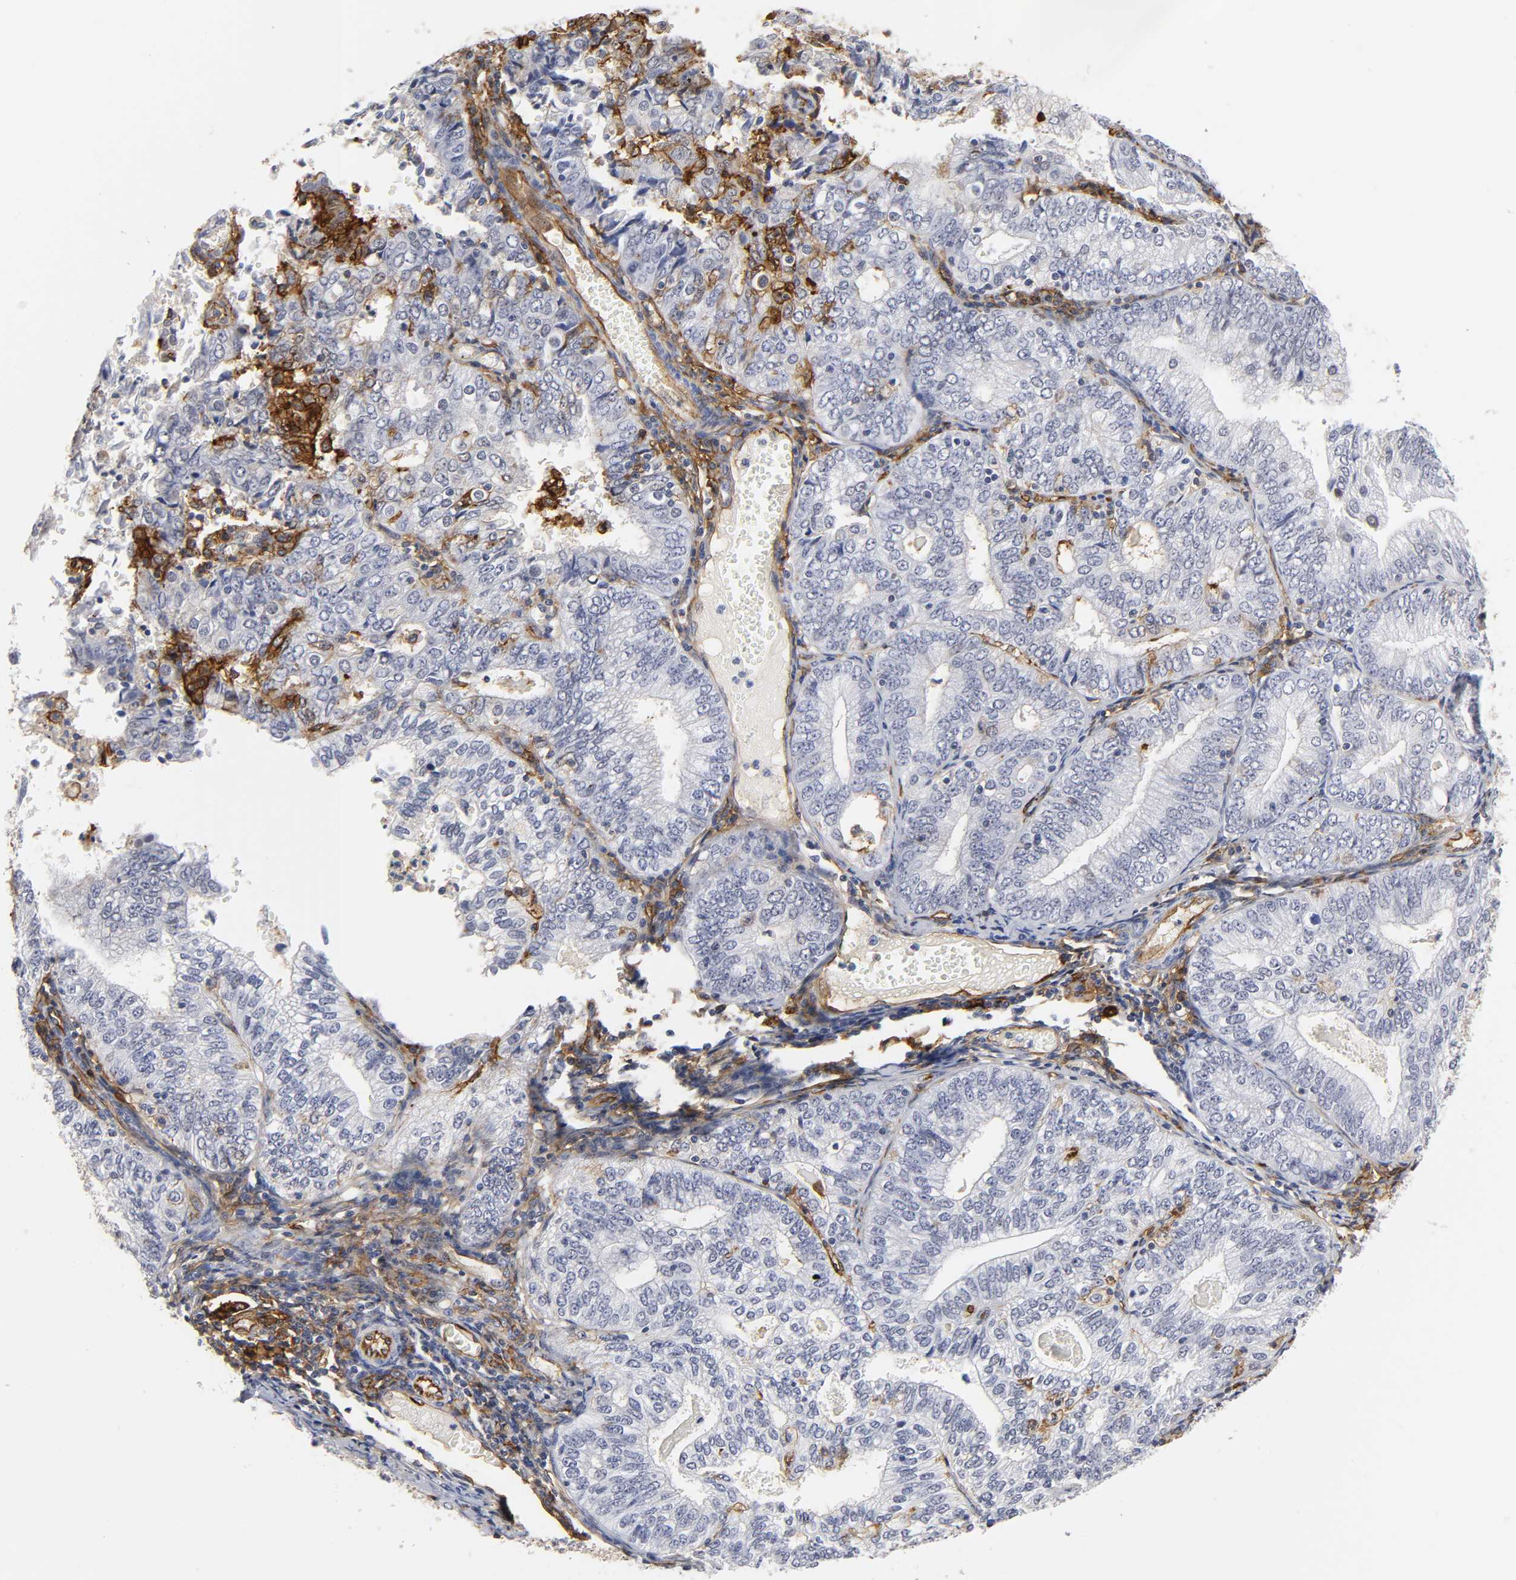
{"staining": {"intensity": "moderate", "quantity": "<25%", "location": "cytoplasmic/membranous"}, "tissue": "endometrial cancer", "cell_type": "Tumor cells", "image_type": "cancer", "snomed": [{"axis": "morphology", "description": "Adenocarcinoma, NOS"}, {"axis": "topography", "description": "Endometrium"}], "caption": "Tumor cells exhibit low levels of moderate cytoplasmic/membranous expression in about <25% of cells in human endometrial cancer. The staining was performed using DAB (3,3'-diaminobenzidine), with brown indicating positive protein expression. Nuclei are stained blue with hematoxylin.", "gene": "ICAM1", "patient": {"sex": "female", "age": 69}}